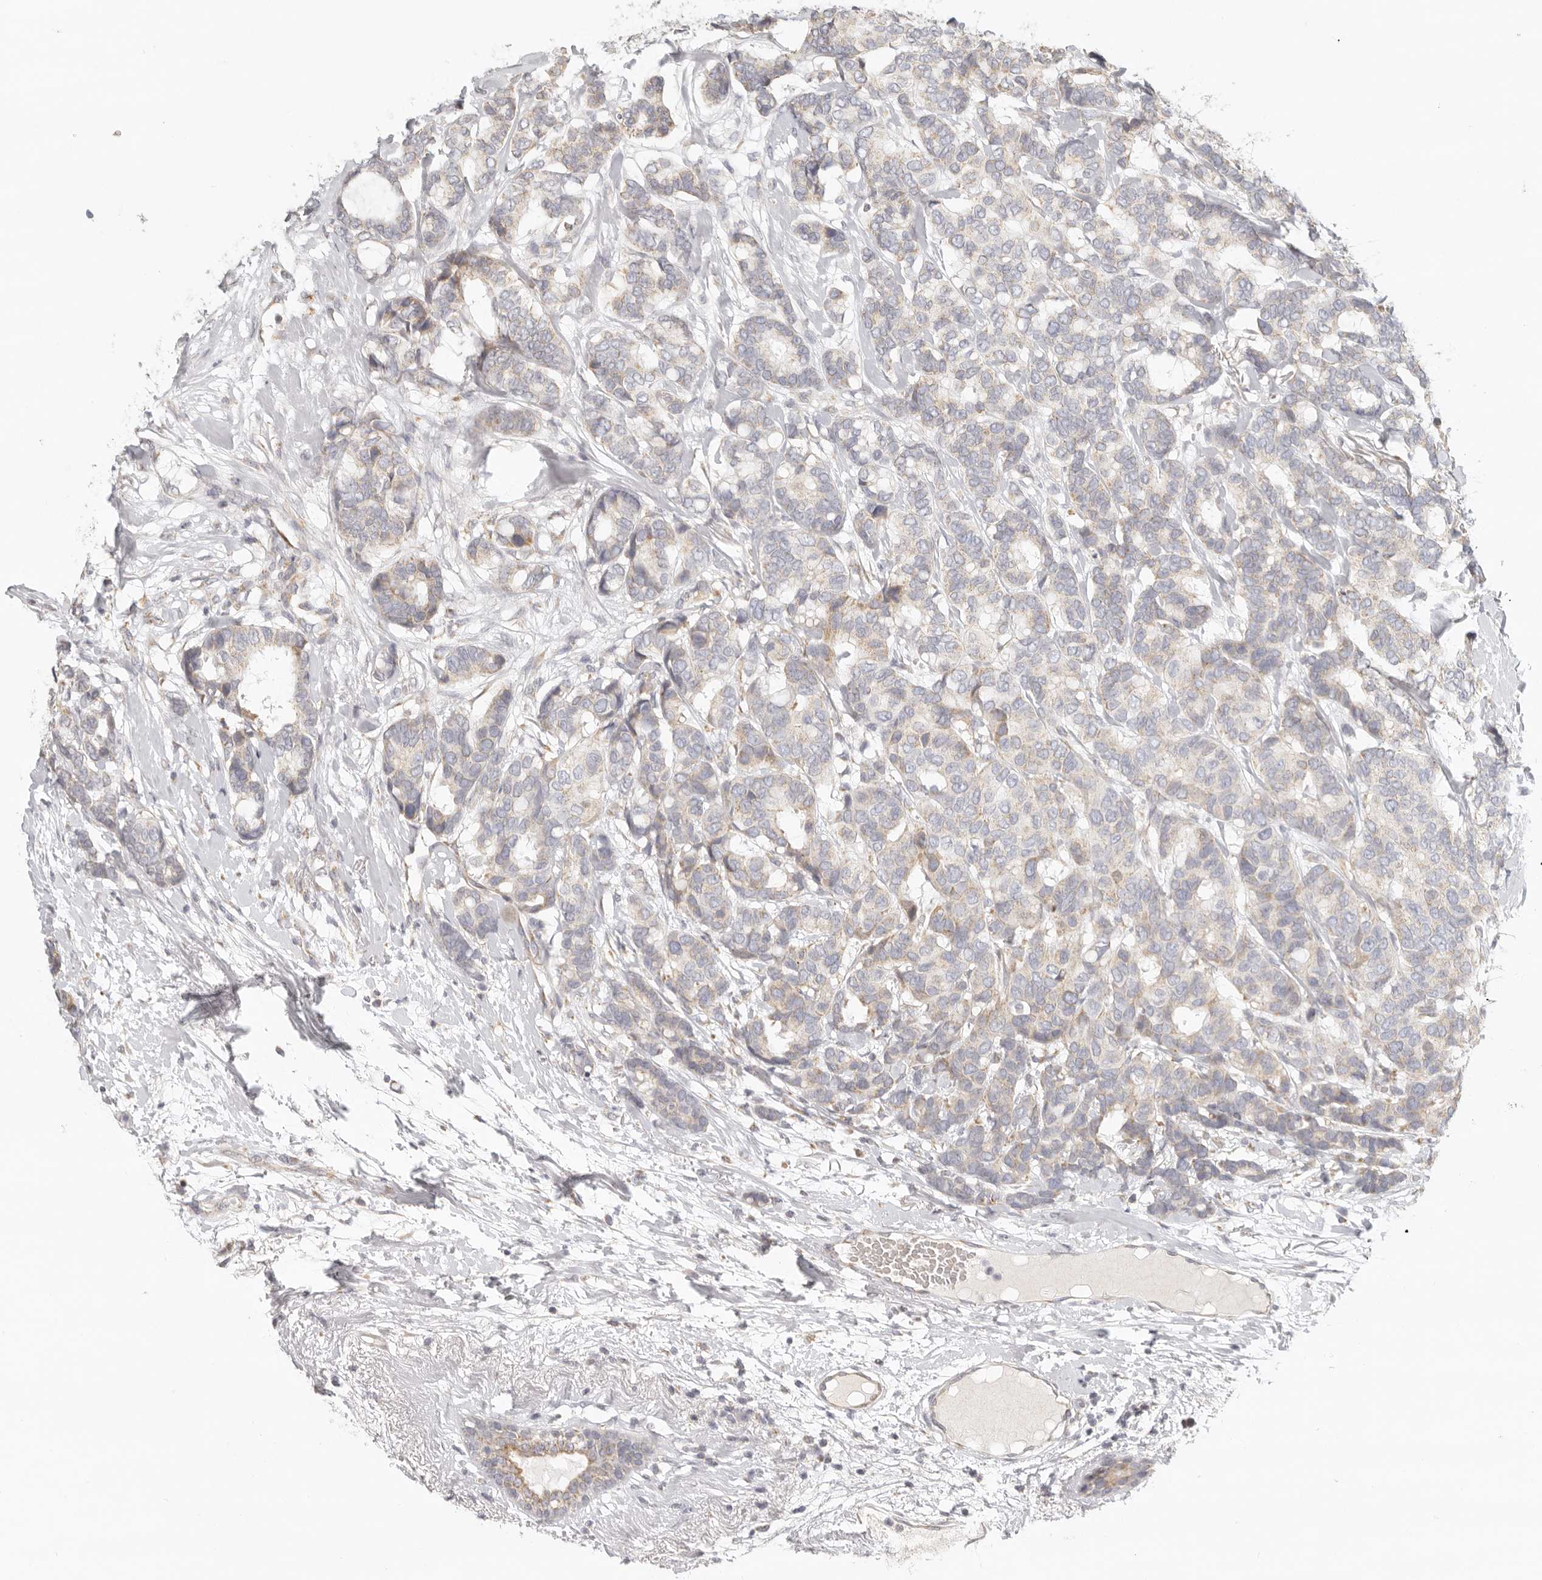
{"staining": {"intensity": "weak", "quantity": ">75%", "location": "cytoplasmic/membranous"}, "tissue": "breast cancer", "cell_type": "Tumor cells", "image_type": "cancer", "snomed": [{"axis": "morphology", "description": "Duct carcinoma"}, {"axis": "topography", "description": "Breast"}], "caption": "Immunohistochemistry histopathology image of neoplastic tissue: intraductal carcinoma (breast) stained using immunohistochemistry shows low levels of weak protein expression localized specifically in the cytoplasmic/membranous of tumor cells, appearing as a cytoplasmic/membranous brown color.", "gene": "KDF1", "patient": {"sex": "female", "age": 87}}